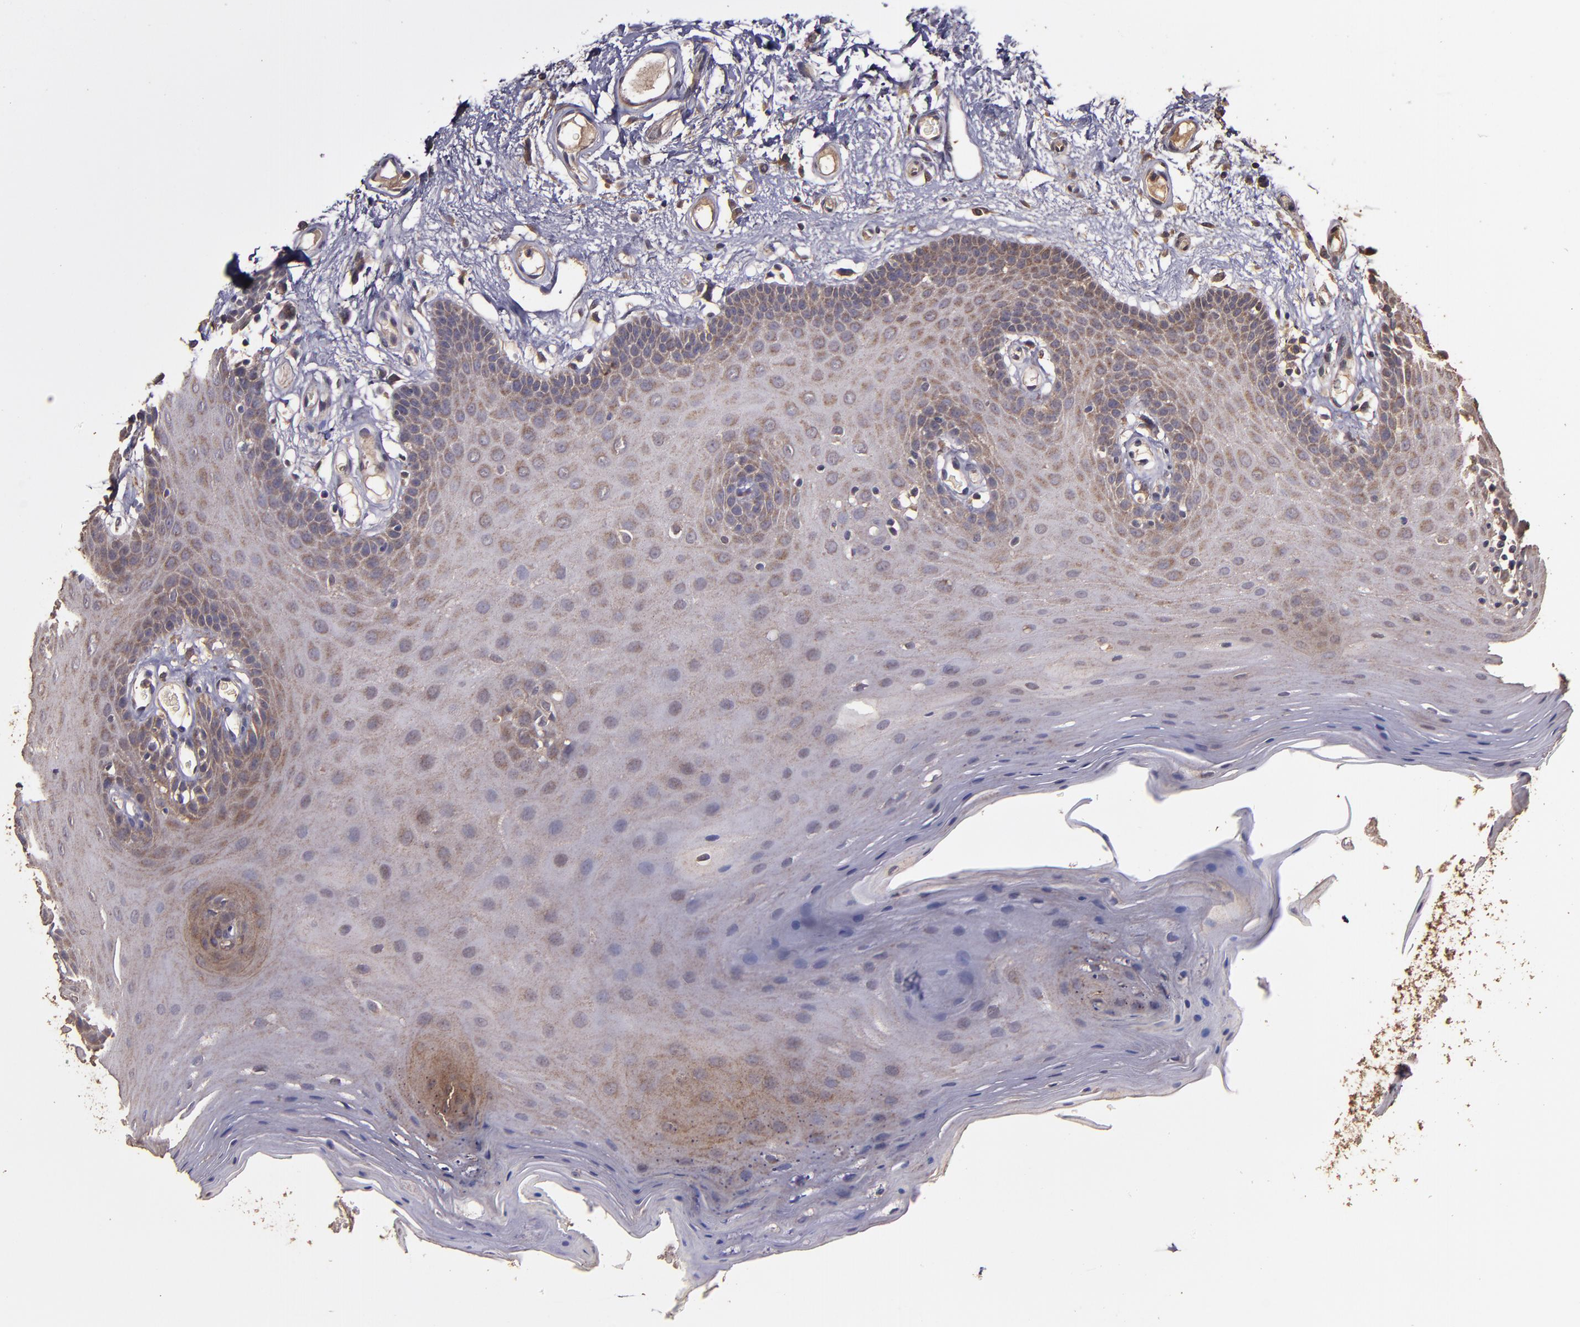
{"staining": {"intensity": "moderate", "quantity": "25%-75%", "location": "cytoplasmic/membranous"}, "tissue": "oral mucosa", "cell_type": "Squamous epithelial cells", "image_type": "normal", "snomed": [{"axis": "morphology", "description": "Normal tissue, NOS"}, {"axis": "morphology", "description": "Squamous cell carcinoma, NOS"}, {"axis": "topography", "description": "Skeletal muscle"}, {"axis": "topography", "description": "Oral tissue"}, {"axis": "topography", "description": "Head-Neck"}], "caption": "Brown immunohistochemical staining in unremarkable human oral mucosa shows moderate cytoplasmic/membranous staining in about 25%-75% of squamous epithelial cells.", "gene": "HECTD1", "patient": {"sex": "male", "age": 71}}